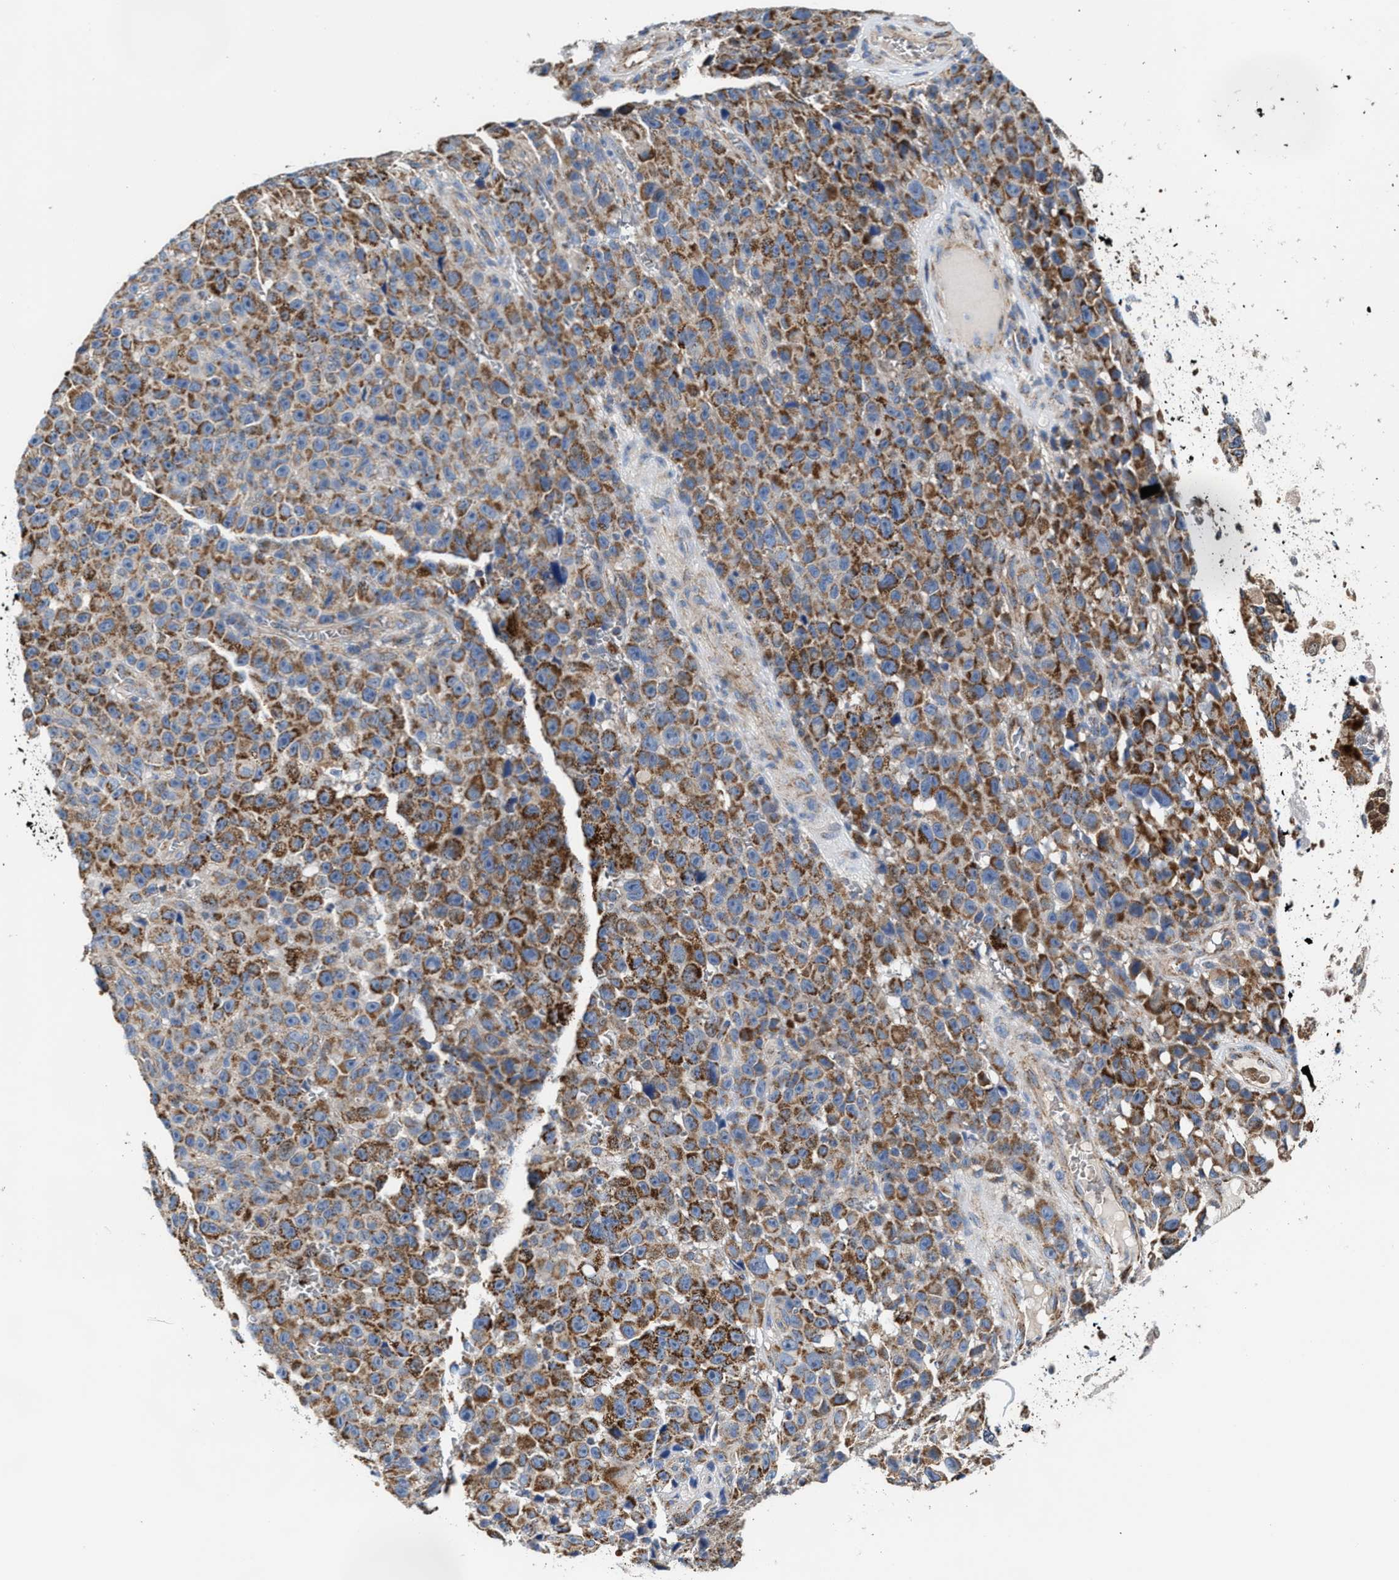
{"staining": {"intensity": "strong", "quantity": "25%-75%", "location": "cytoplasmic/membranous"}, "tissue": "skin cancer", "cell_type": "Tumor cells", "image_type": "cancer", "snomed": [{"axis": "morphology", "description": "Squamous cell carcinoma, NOS"}, {"axis": "topography", "description": "Skin"}], "caption": "Protein analysis of squamous cell carcinoma (skin) tissue shows strong cytoplasmic/membranous positivity in approximately 25%-75% of tumor cells.", "gene": "MECR", "patient": {"sex": "female", "age": 44}}